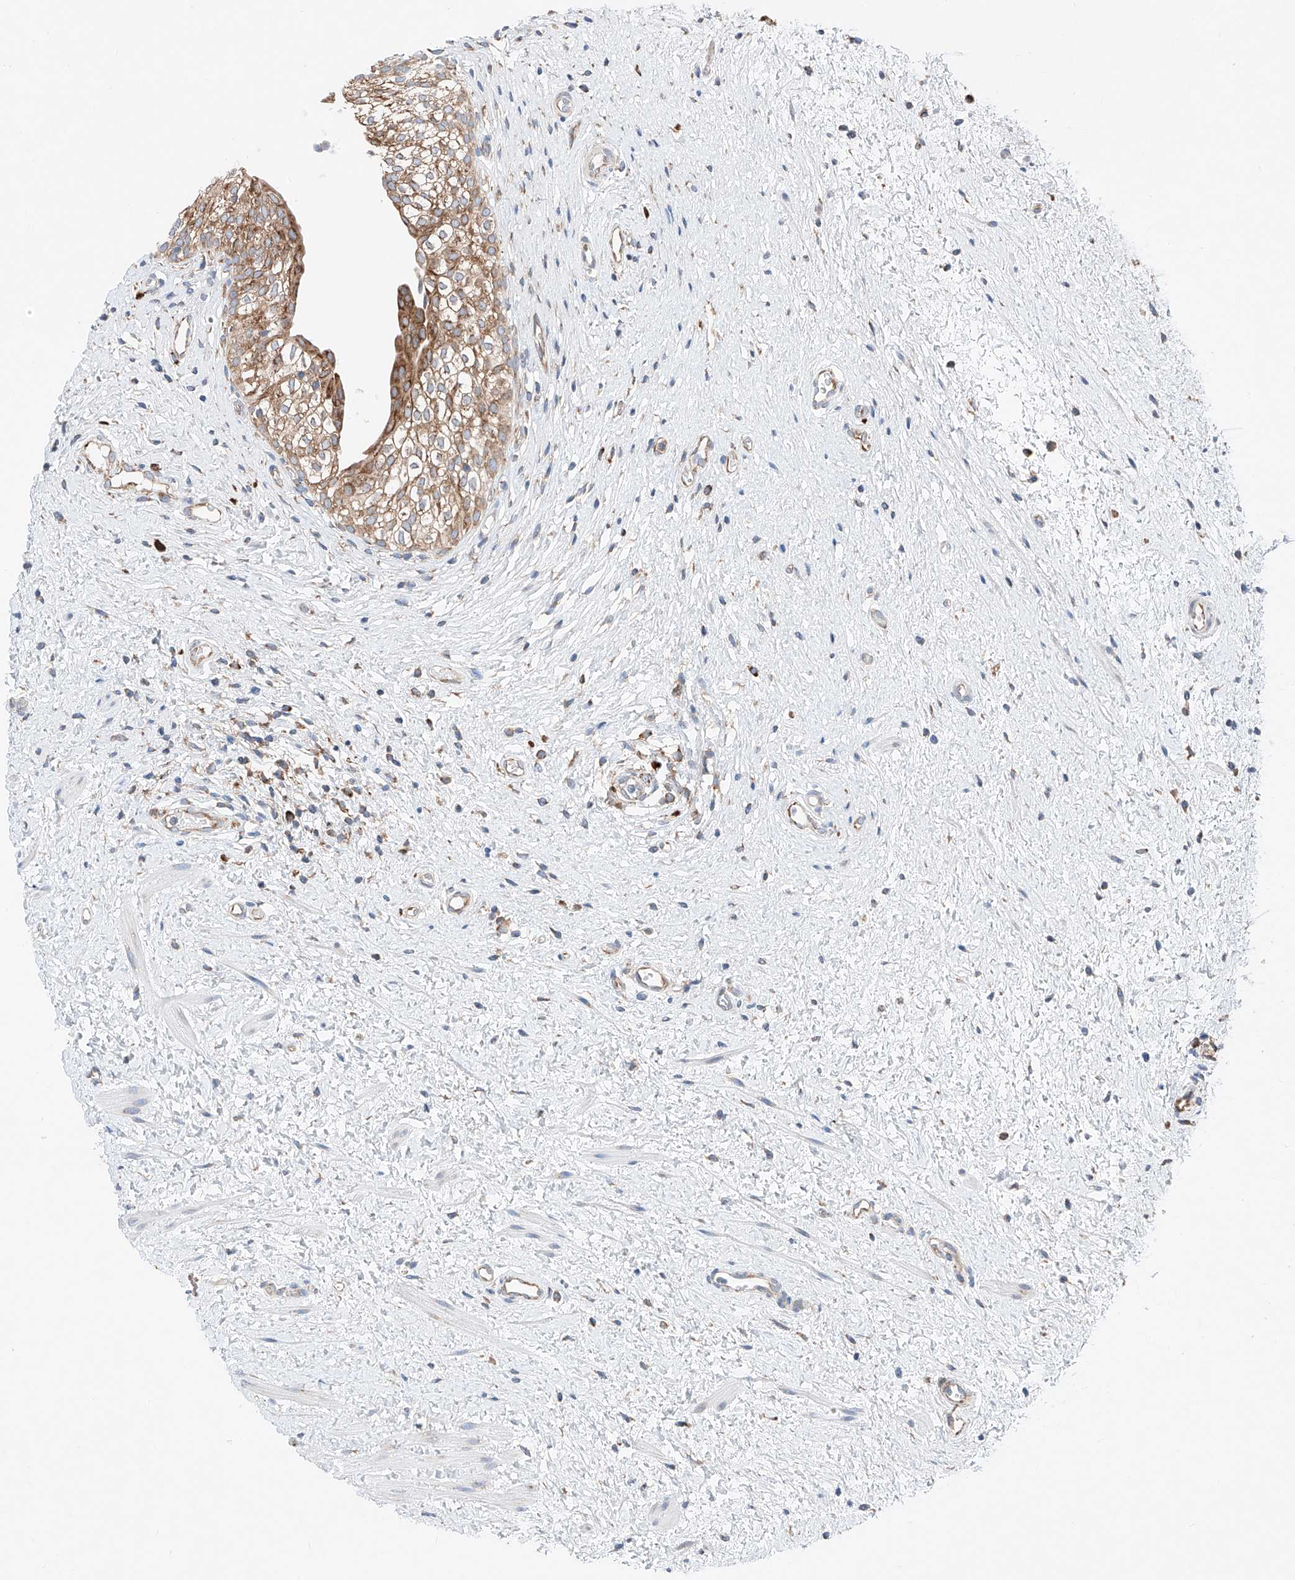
{"staining": {"intensity": "moderate", "quantity": ">75%", "location": "cytoplasmic/membranous"}, "tissue": "urinary bladder", "cell_type": "Urothelial cells", "image_type": "normal", "snomed": [{"axis": "morphology", "description": "Normal tissue, NOS"}, {"axis": "topography", "description": "Urinary bladder"}], "caption": "DAB (3,3'-diaminobenzidine) immunohistochemical staining of unremarkable urinary bladder reveals moderate cytoplasmic/membranous protein expression in about >75% of urothelial cells. Ihc stains the protein of interest in brown and the nuclei are stained blue.", "gene": "CRELD1", "patient": {"sex": "male", "age": 1}}